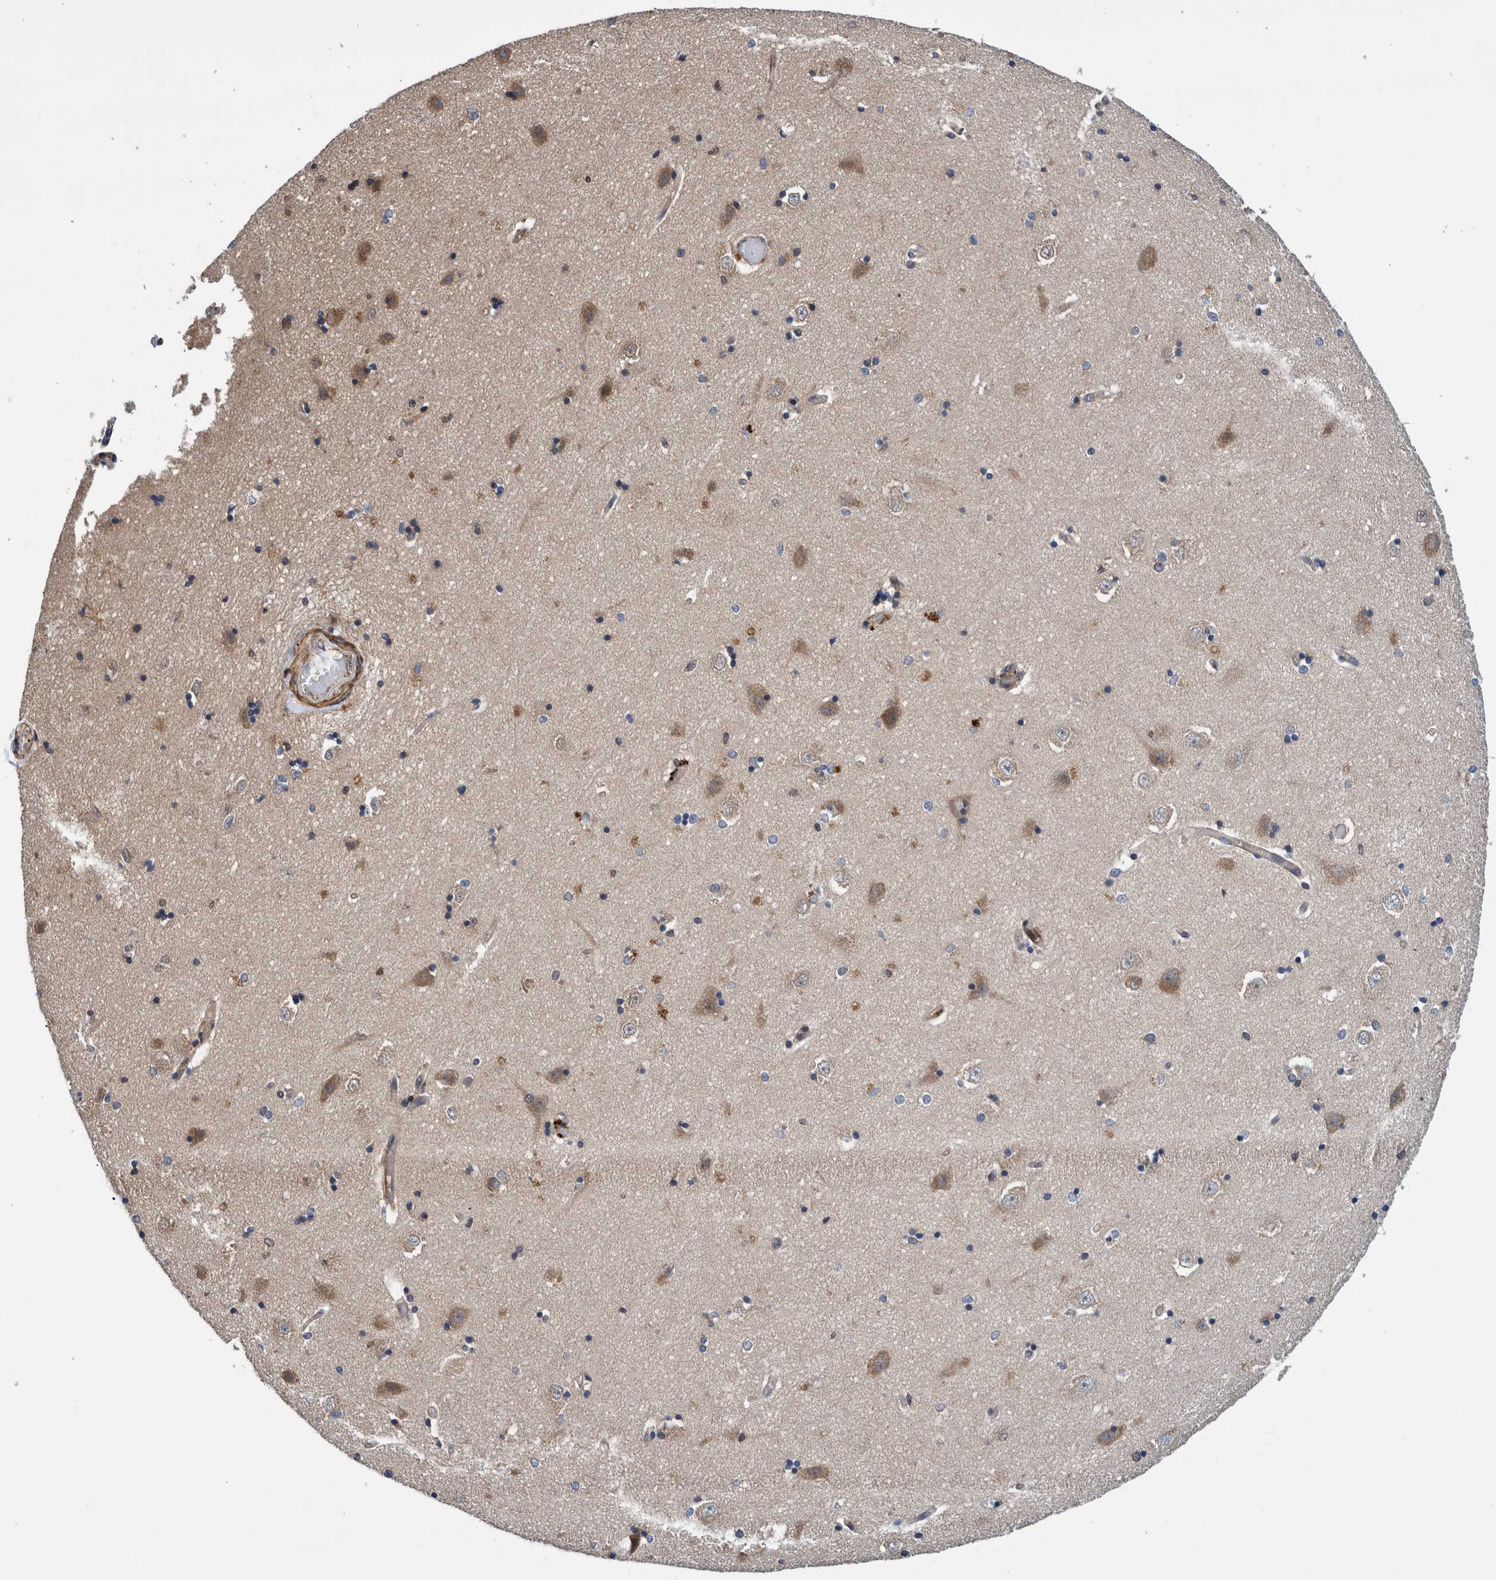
{"staining": {"intensity": "weak", "quantity": "25%-75%", "location": "cytoplasmic/membranous"}, "tissue": "hippocampus", "cell_type": "Glial cells", "image_type": "normal", "snomed": [{"axis": "morphology", "description": "Normal tissue, NOS"}, {"axis": "topography", "description": "Hippocampus"}], "caption": "Immunohistochemical staining of normal human hippocampus reveals weak cytoplasmic/membranous protein staining in approximately 25%-75% of glial cells. The staining was performed using DAB to visualize the protein expression in brown, while the nuclei were stained in blue with hematoxylin (Magnification: 20x).", "gene": "GRPEL2", "patient": {"sex": "male", "age": 45}}